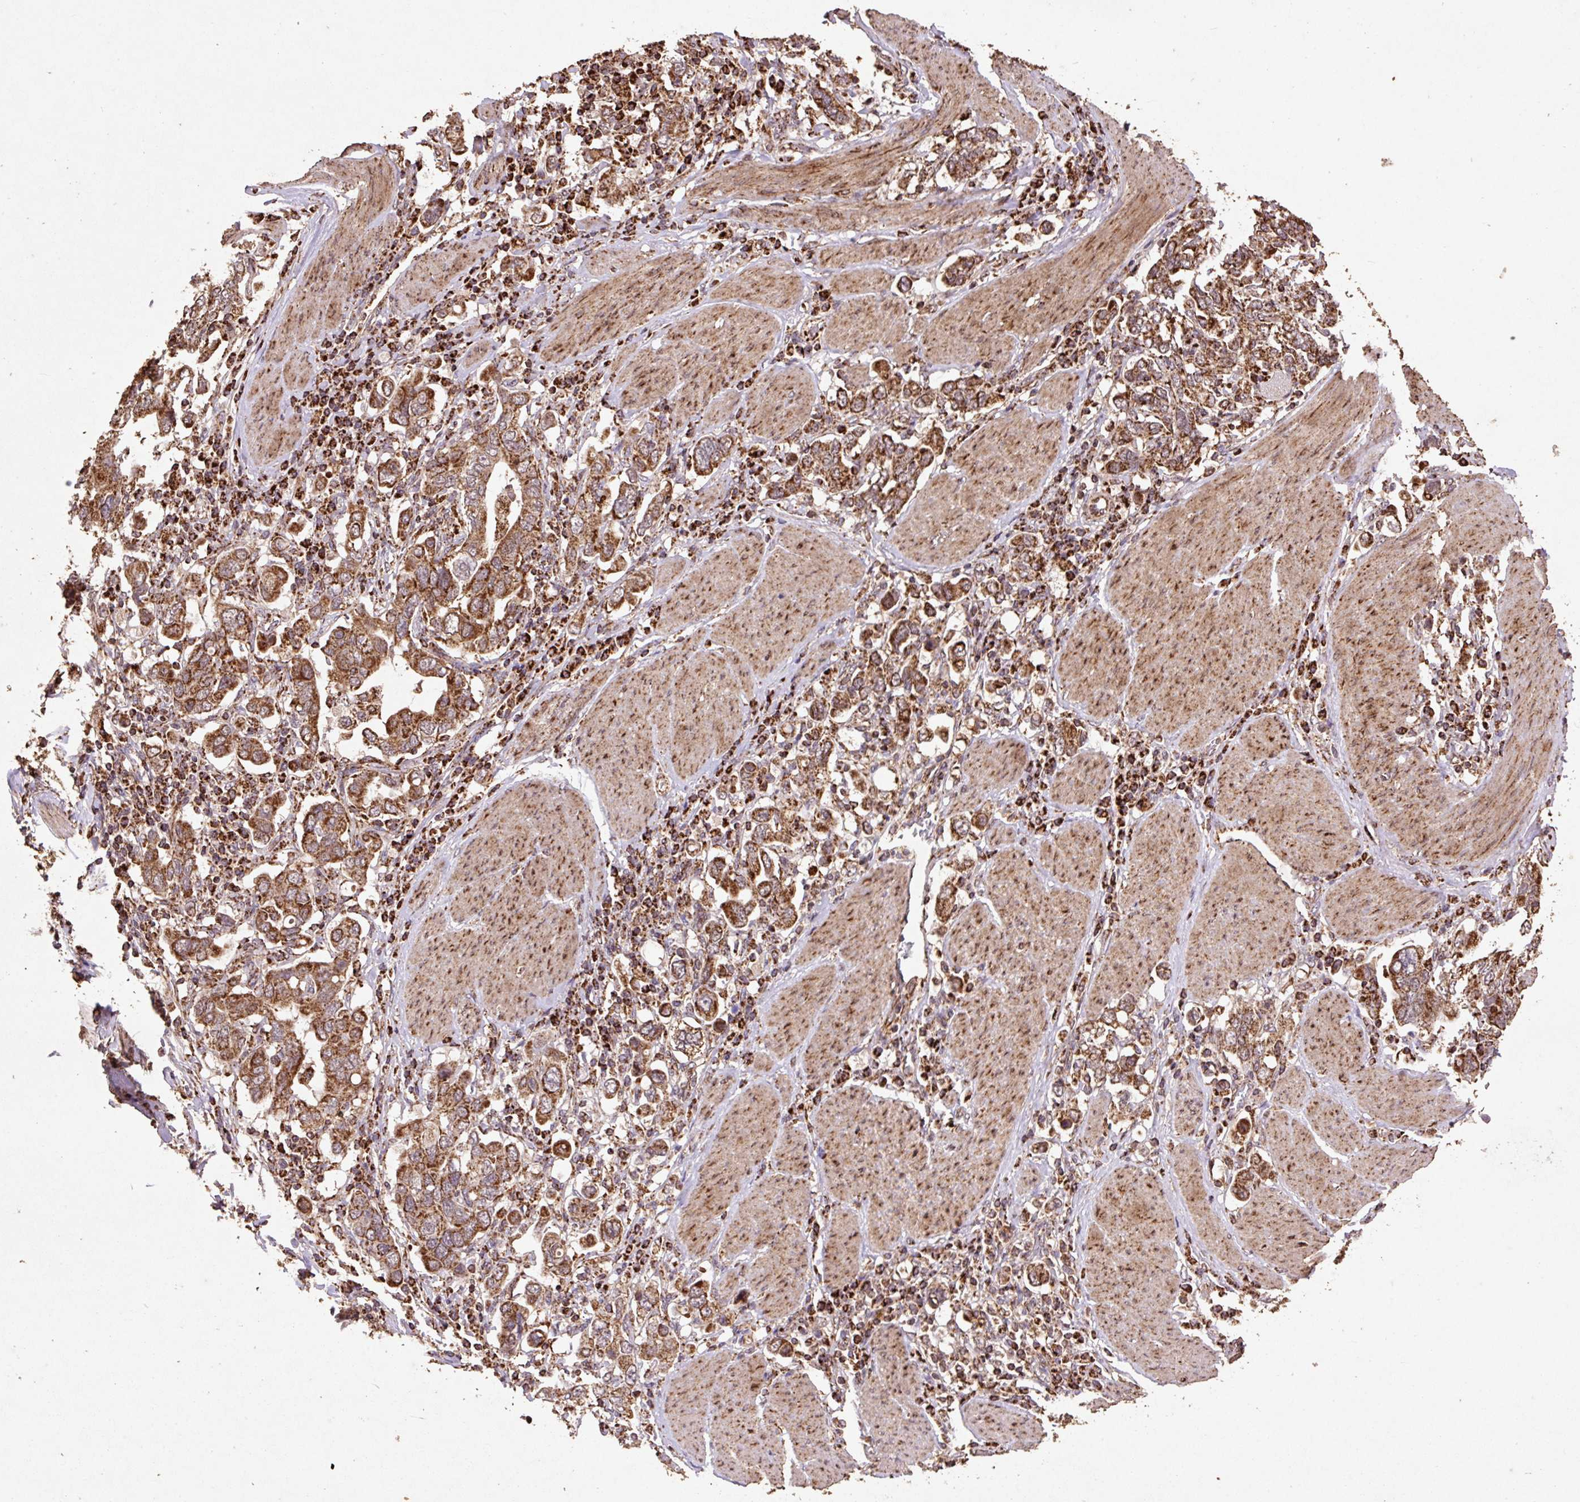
{"staining": {"intensity": "moderate", "quantity": ">75%", "location": "cytoplasmic/membranous"}, "tissue": "stomach cancer", "cell_type": "Tumor cells", "image_type": "cancer", "snomed": [{"axis": "morphology", "description": "Adenocarcinoma, NOS"}, {"axis": "topography", "description": "Stomach, upper"}], "caption": "Immunohistochemistry (IHC) photomicrograph of neoplastic tissue: human stomach cancer stained using immunohistochemistry (IHC) reveals medium levels of moderate protein expression localized specifically in the cytoplasmic/membranous of tumor cells, appearing as a cytoplasmic/membranous brown color.", "gene": "ATP5F1A", "patient": {"sex": "male", "age": 62}}